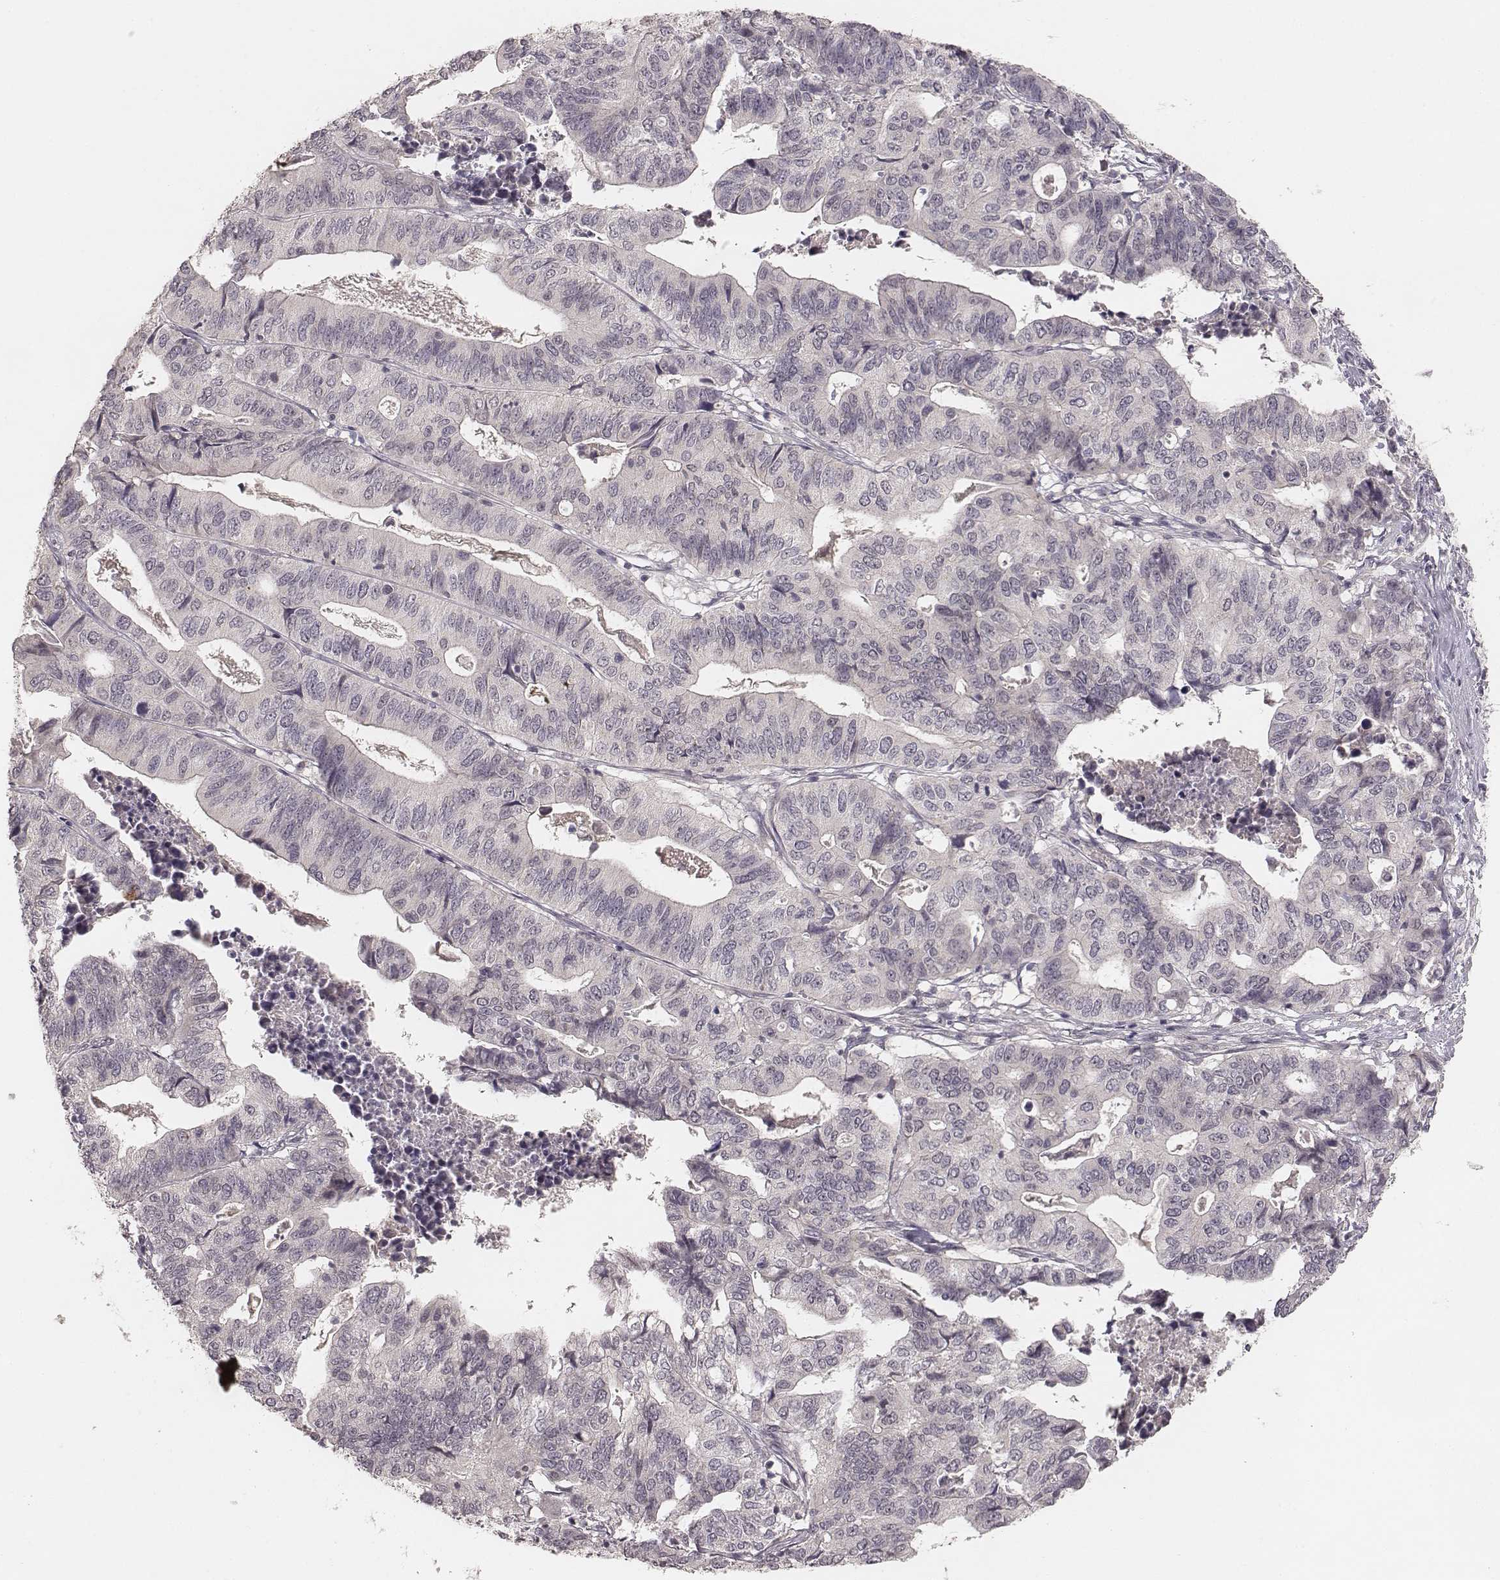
{"staining": {"intensity": "negative", "quantity": "none", "location": "none"}, "tissue": "stomach cancer", "cell_type": "Tumor cells", "image_type": "cancer", "snomed": [{"axis": "morphology", "description": "Adenocarcinoma, NOS"}, {"axis": "topography", "description": "Stomach, upper"}], "caption": "This is an immunohistochemistry micrograph of human stomach cancer. There is no positivity in tumor cells.", "gene": "LY6K", "patient": {"sex": "female", "age": 67}}